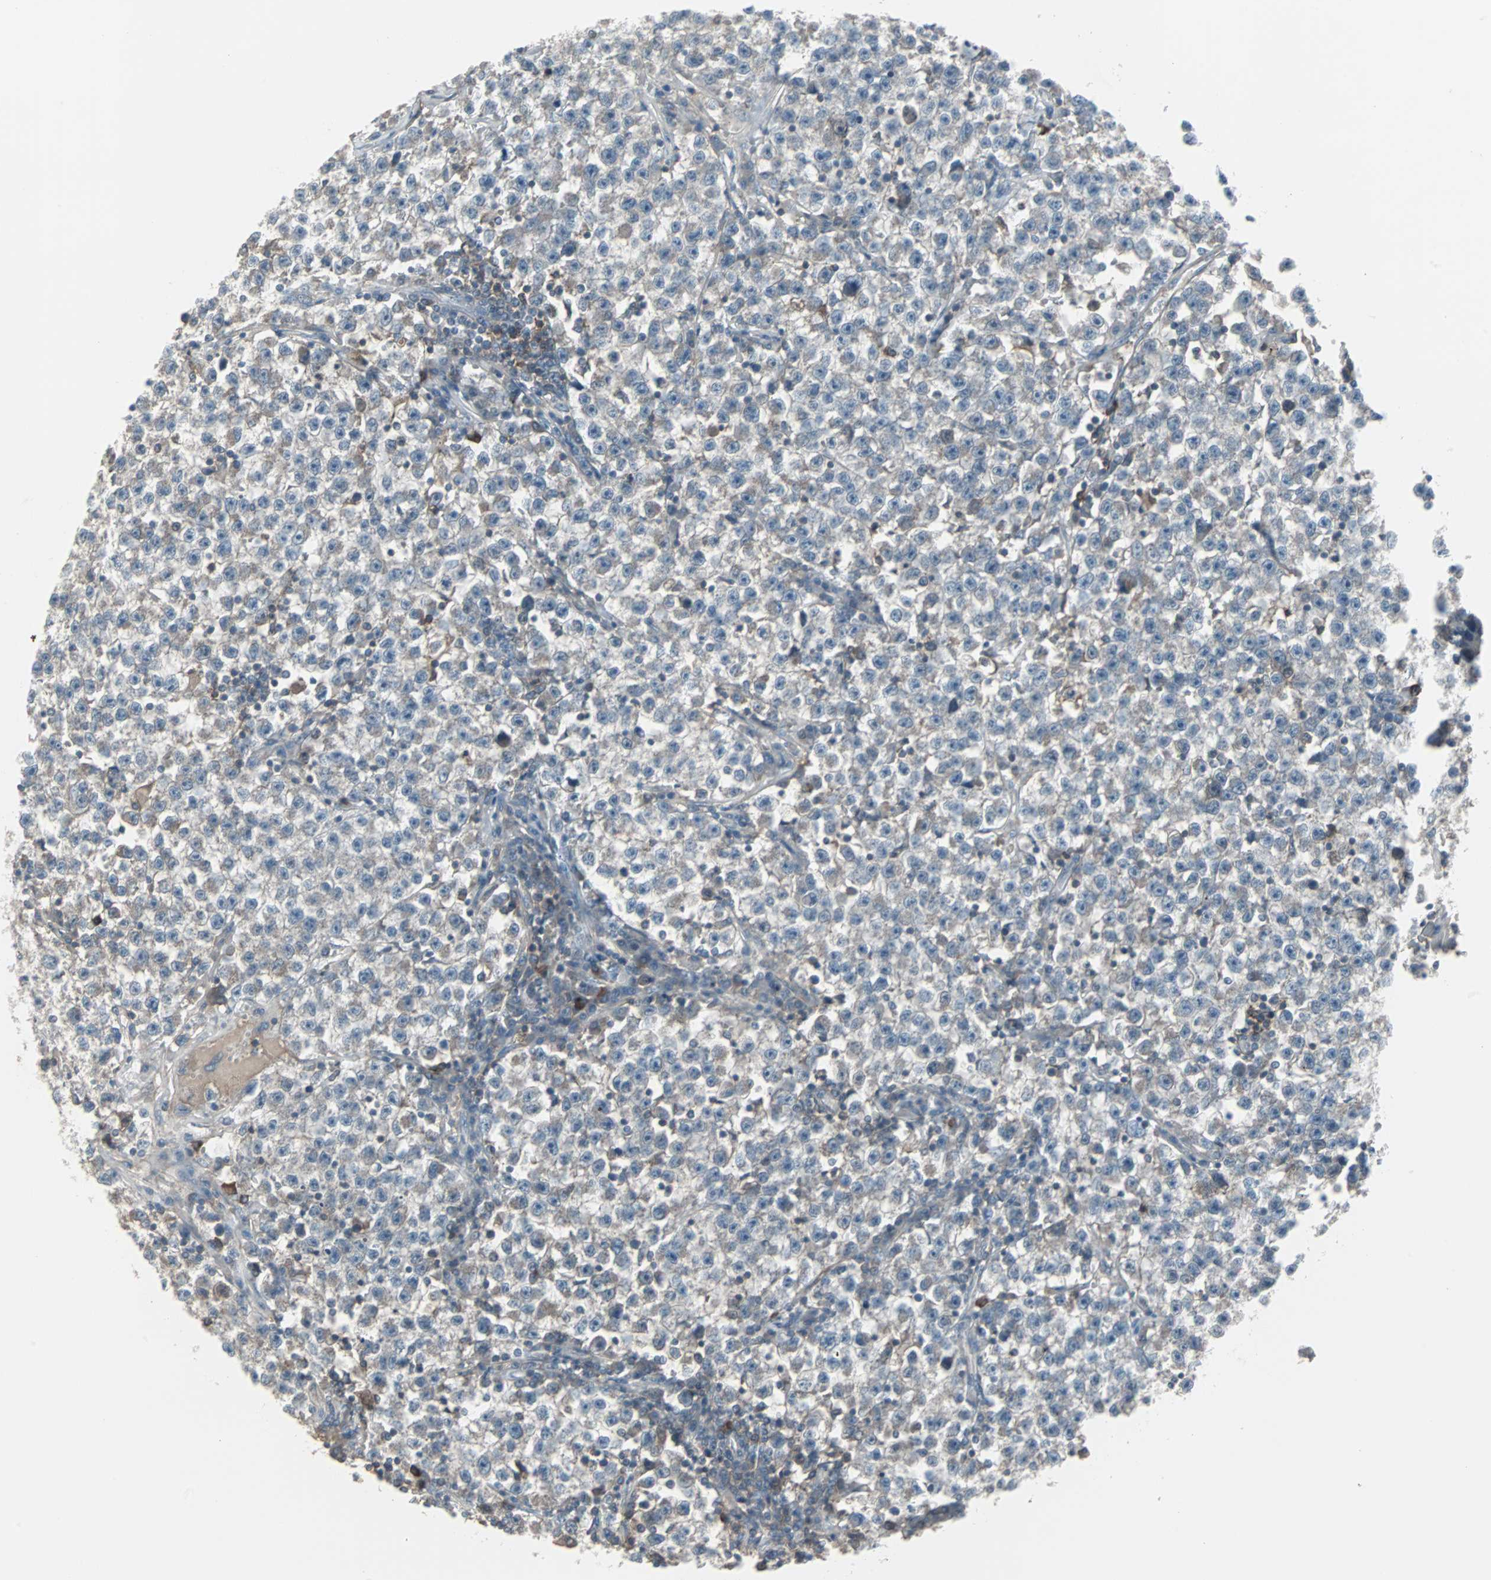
{"staining": {"intensity": "weak", "quantity": "<25%", "location": "cytoplasmic/membranous"}, "tissue": "testis cancer", "cell_type": "Tumor cells", "image_type": "cancer", "snomed": [{"axis": "morphology", "description": "Seminoma, NOS"}, {"axis": "topography", "description": "Testis"}], "caption": "A high-resolution histopathology image shows IHC staining of testis cancer, which displays no significant positivity in tumor cells.", "gene": "ZSCAN32", "patient": {"sex": "male", "age": 22}}